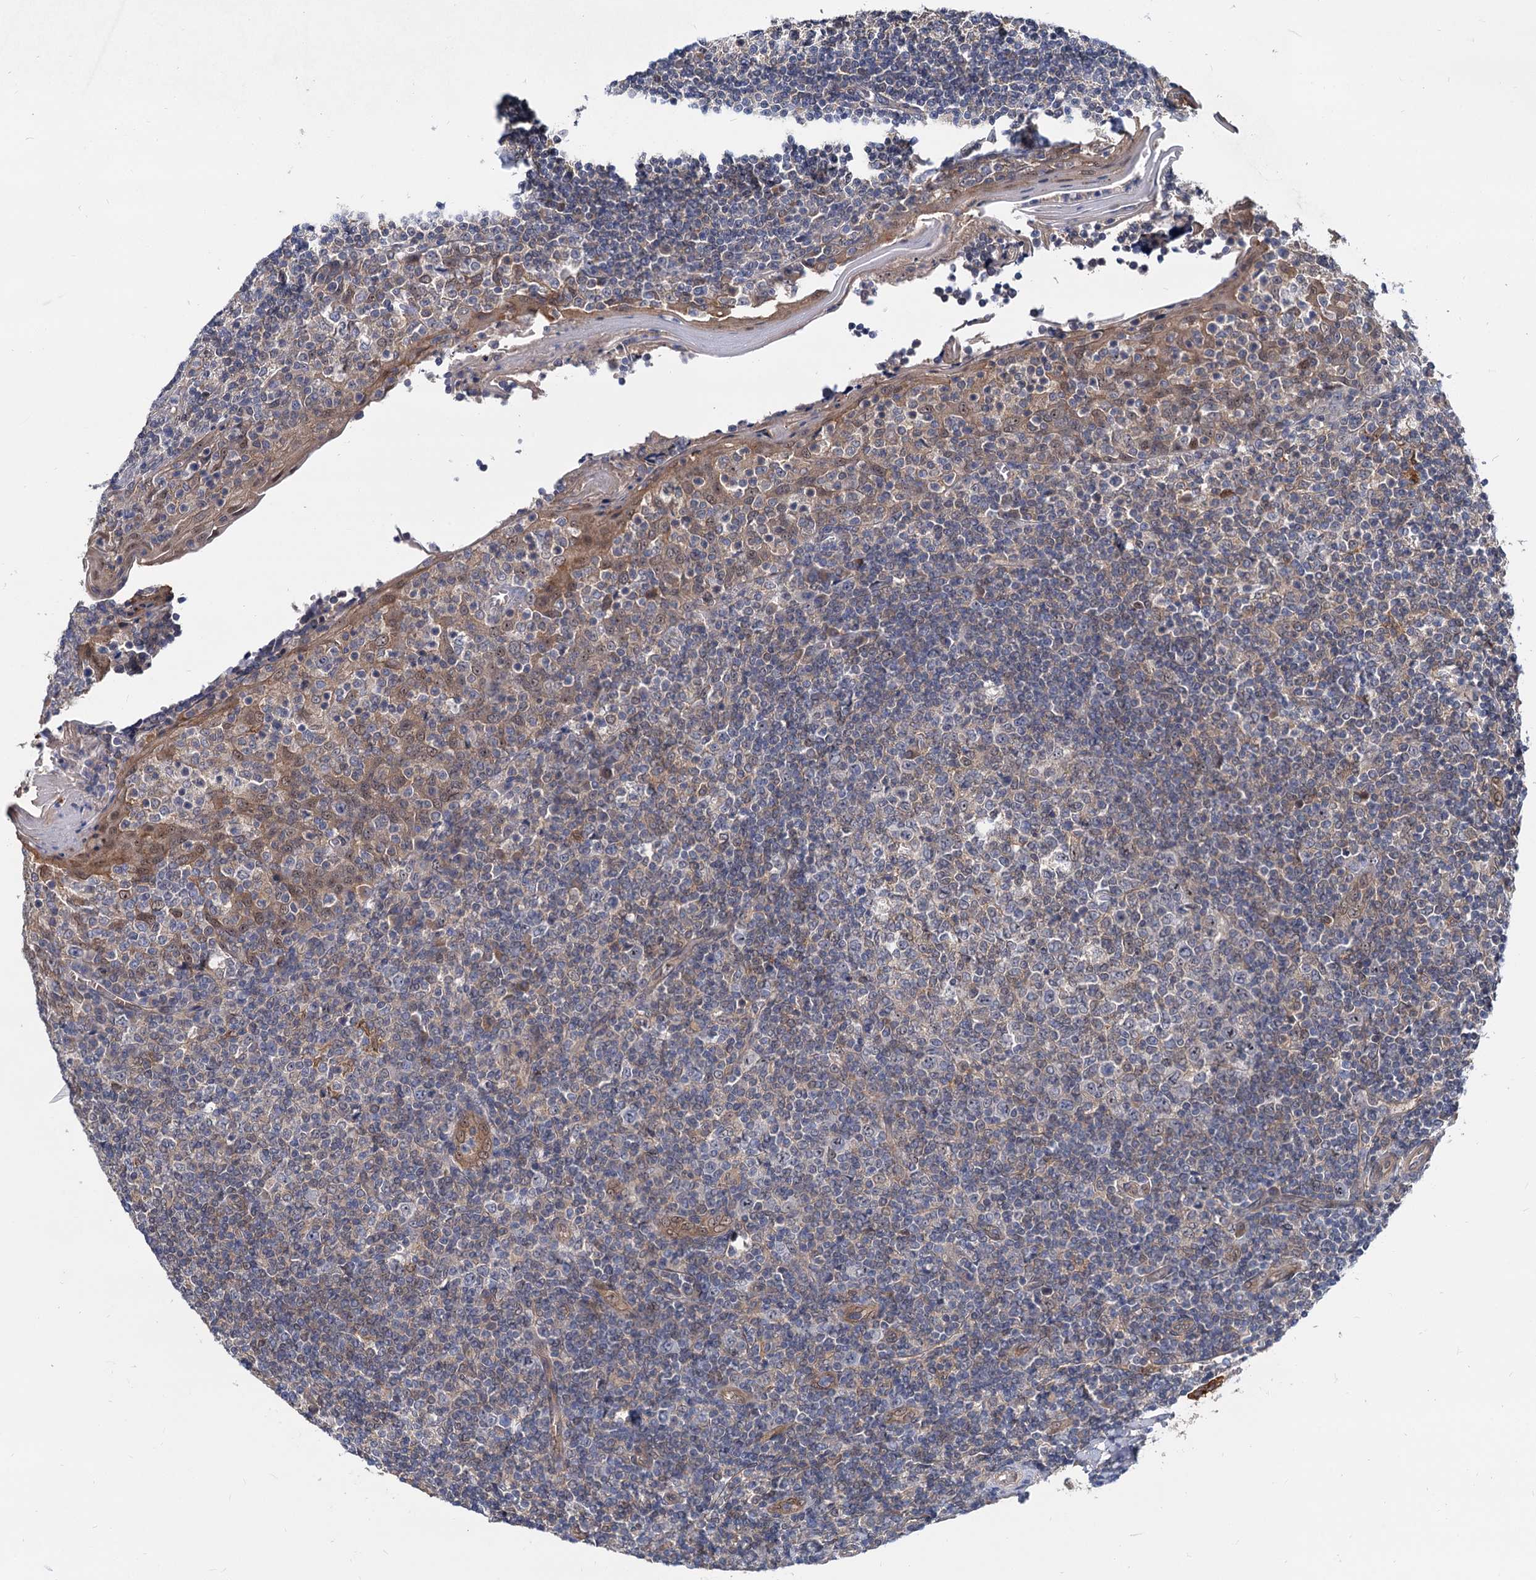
{"staining": {"intensity": "weak", "quantity": "<25%", "location": "cytoplasmic/membranous"}, "tissue": "tonsil", "cell_type": "Germinal center cells", "image_type": "normal", "snomed": [{"axis": "morphology", "description": "Normal tissue, NOS"}, {"axis": "topography", "description": "Tonsil"}], "caption": "This is an immunohistochemistry image of normal human tonsil. There is no expression in germinal center cells.", "gene": "SNX15", "patient": {"sex": "female", "age": 19}}